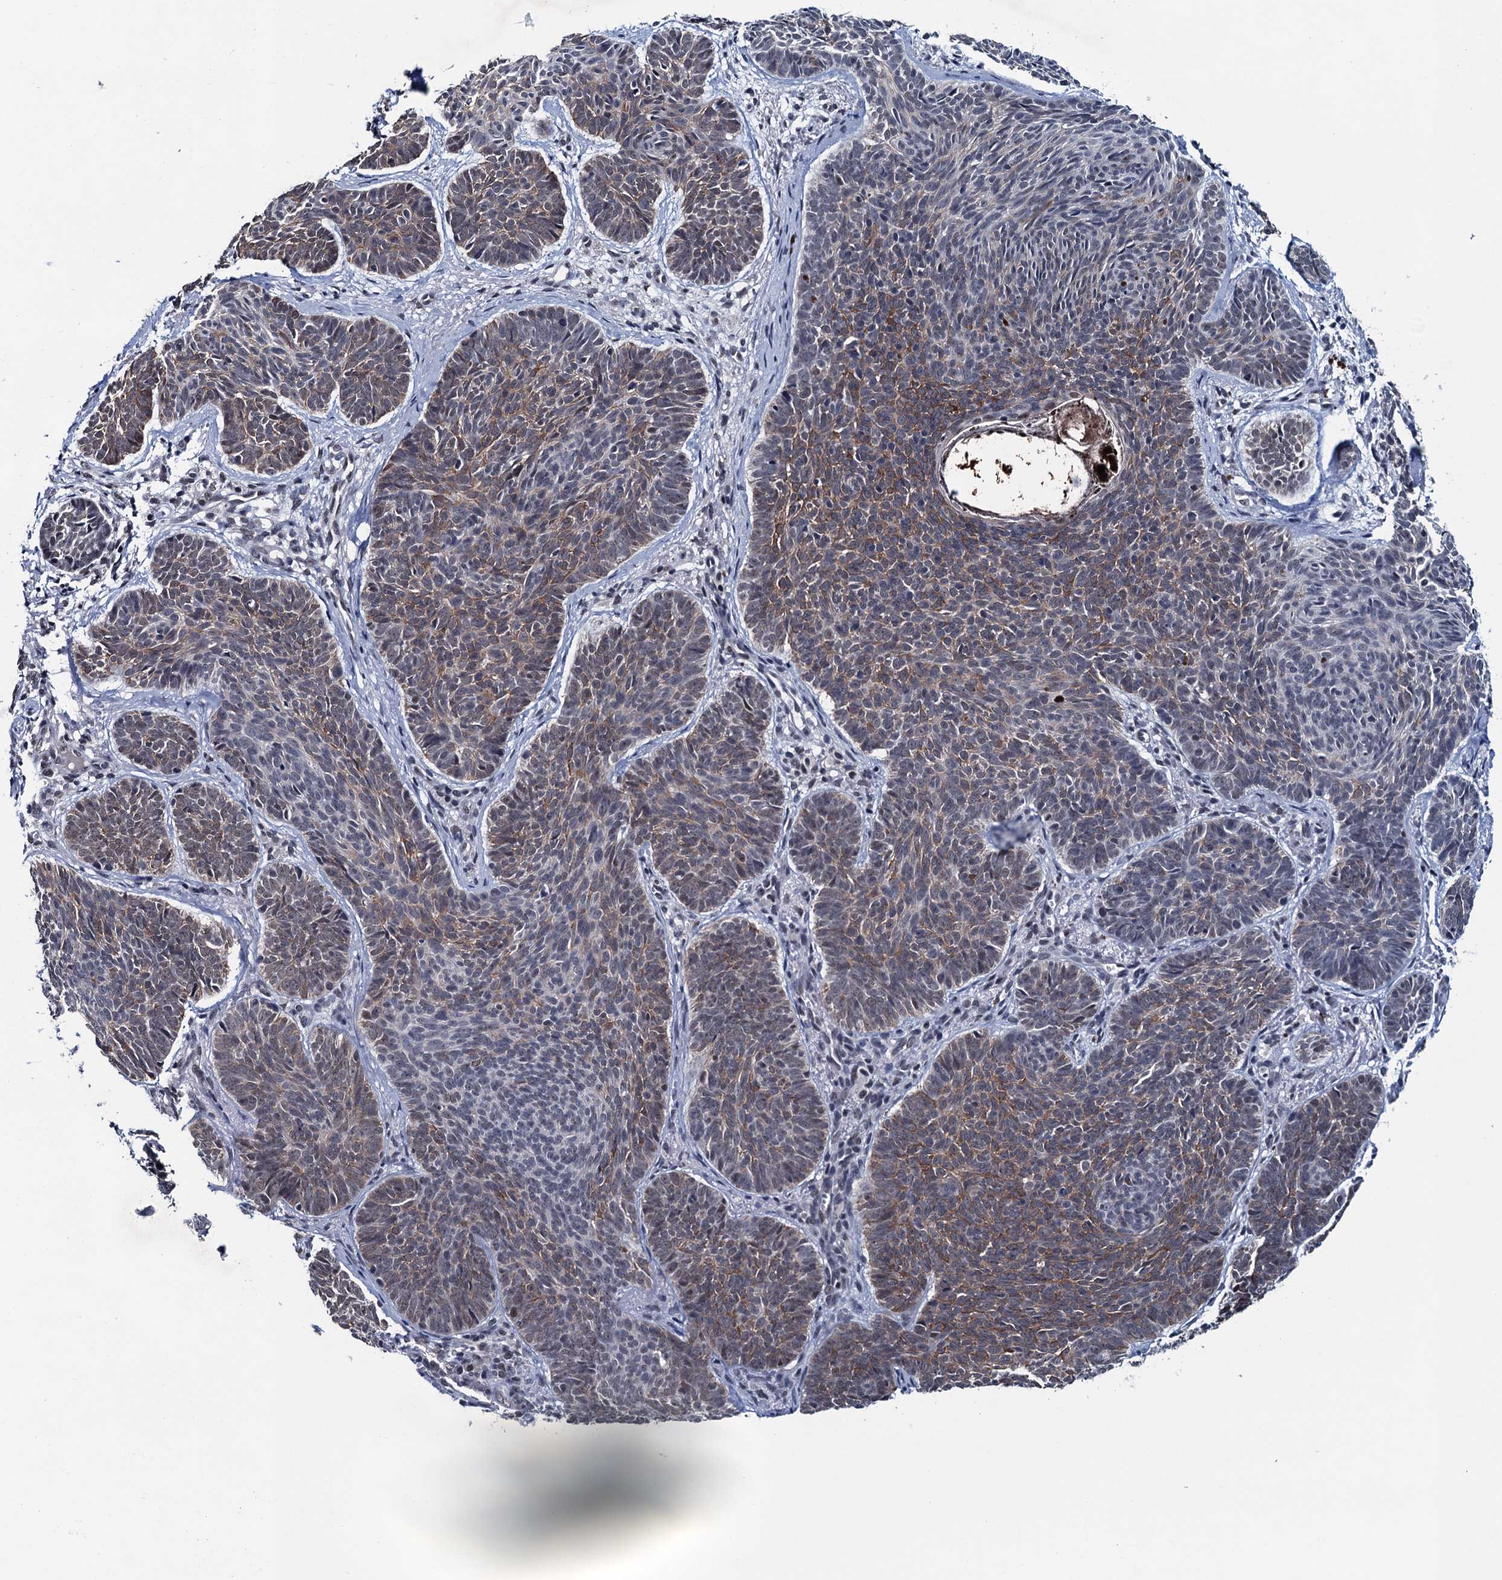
{"staining": {"intensity": "moderate", "quantity": "25%-75%", "location": "cytoplasmic/membranous"}, "tissue": "skin cancer", "cell_type": "Tumor cells", "image_type": "cancer", "snomed": [{"axis": "morphology", "description": "Basal cell carcinoma"}, {"axis": "topography", "description": "Skin"}], "caption": "Basal cell carcinoma (skin) was stained to show a protein in brown. There is medium levels of moderate cytoplasmic/membranous expression in approximately 25%-75% of tumor cells.", "gene": "FNBP4", "patient": {"sex": "female", "age": 74}}